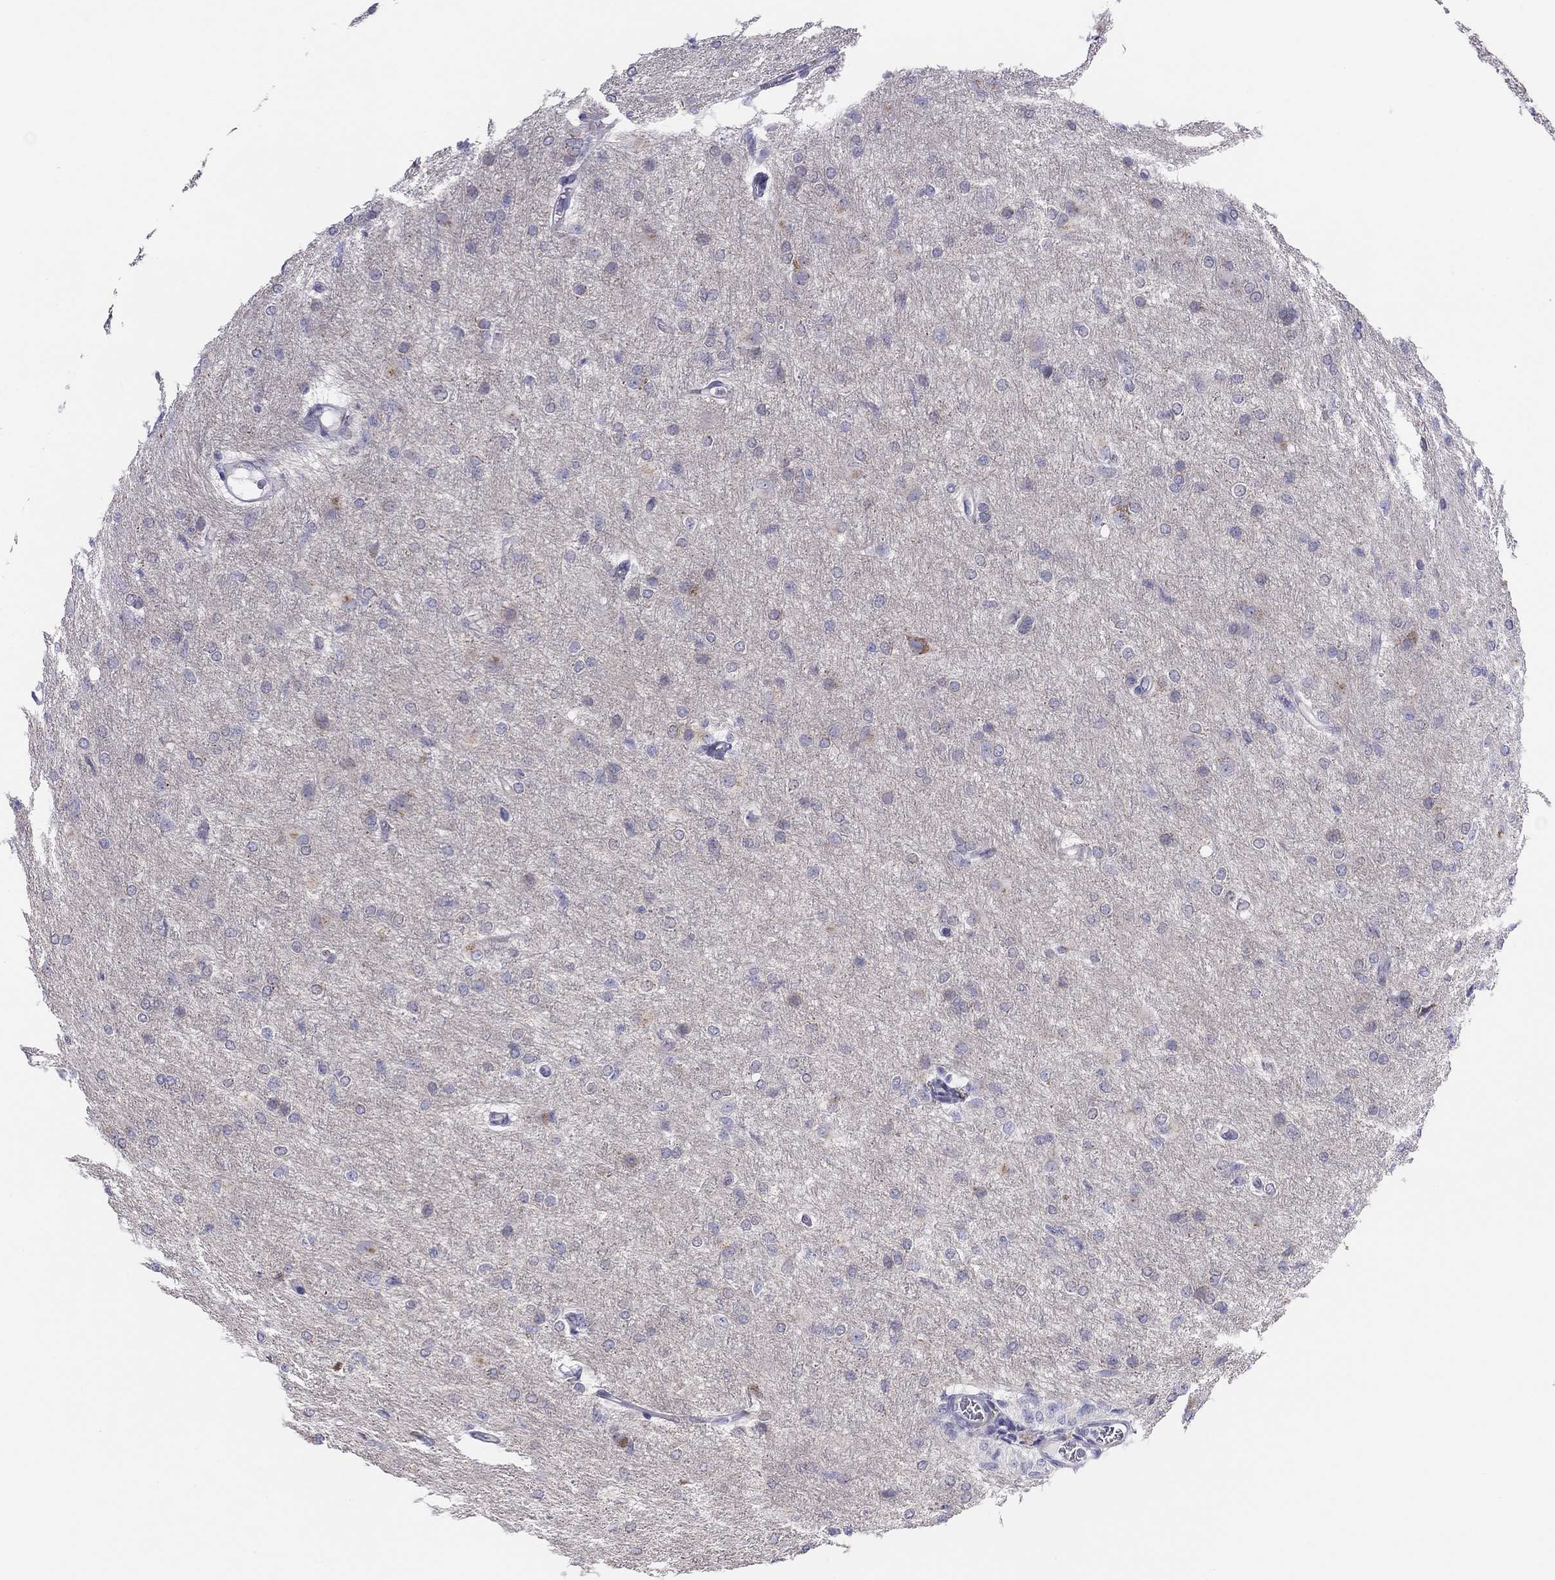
{"staining": {"intensity": "negative", "quantity": "none", "location": "none"}, "tissue": "glioma", "cell_type": "Tumor cells", "image_type": "cancer", "snomed": [{"axis": "morphology", "description": "Glioma, malignant, High grade"}, {"axis": "topography", "description": "Brain"}], "caption": "This is an IHC histopathology image of glioma. There is no positivity in tumor cells.", "gene": "MGAT4C", "patient": {"sex": "male", "age": 68}}